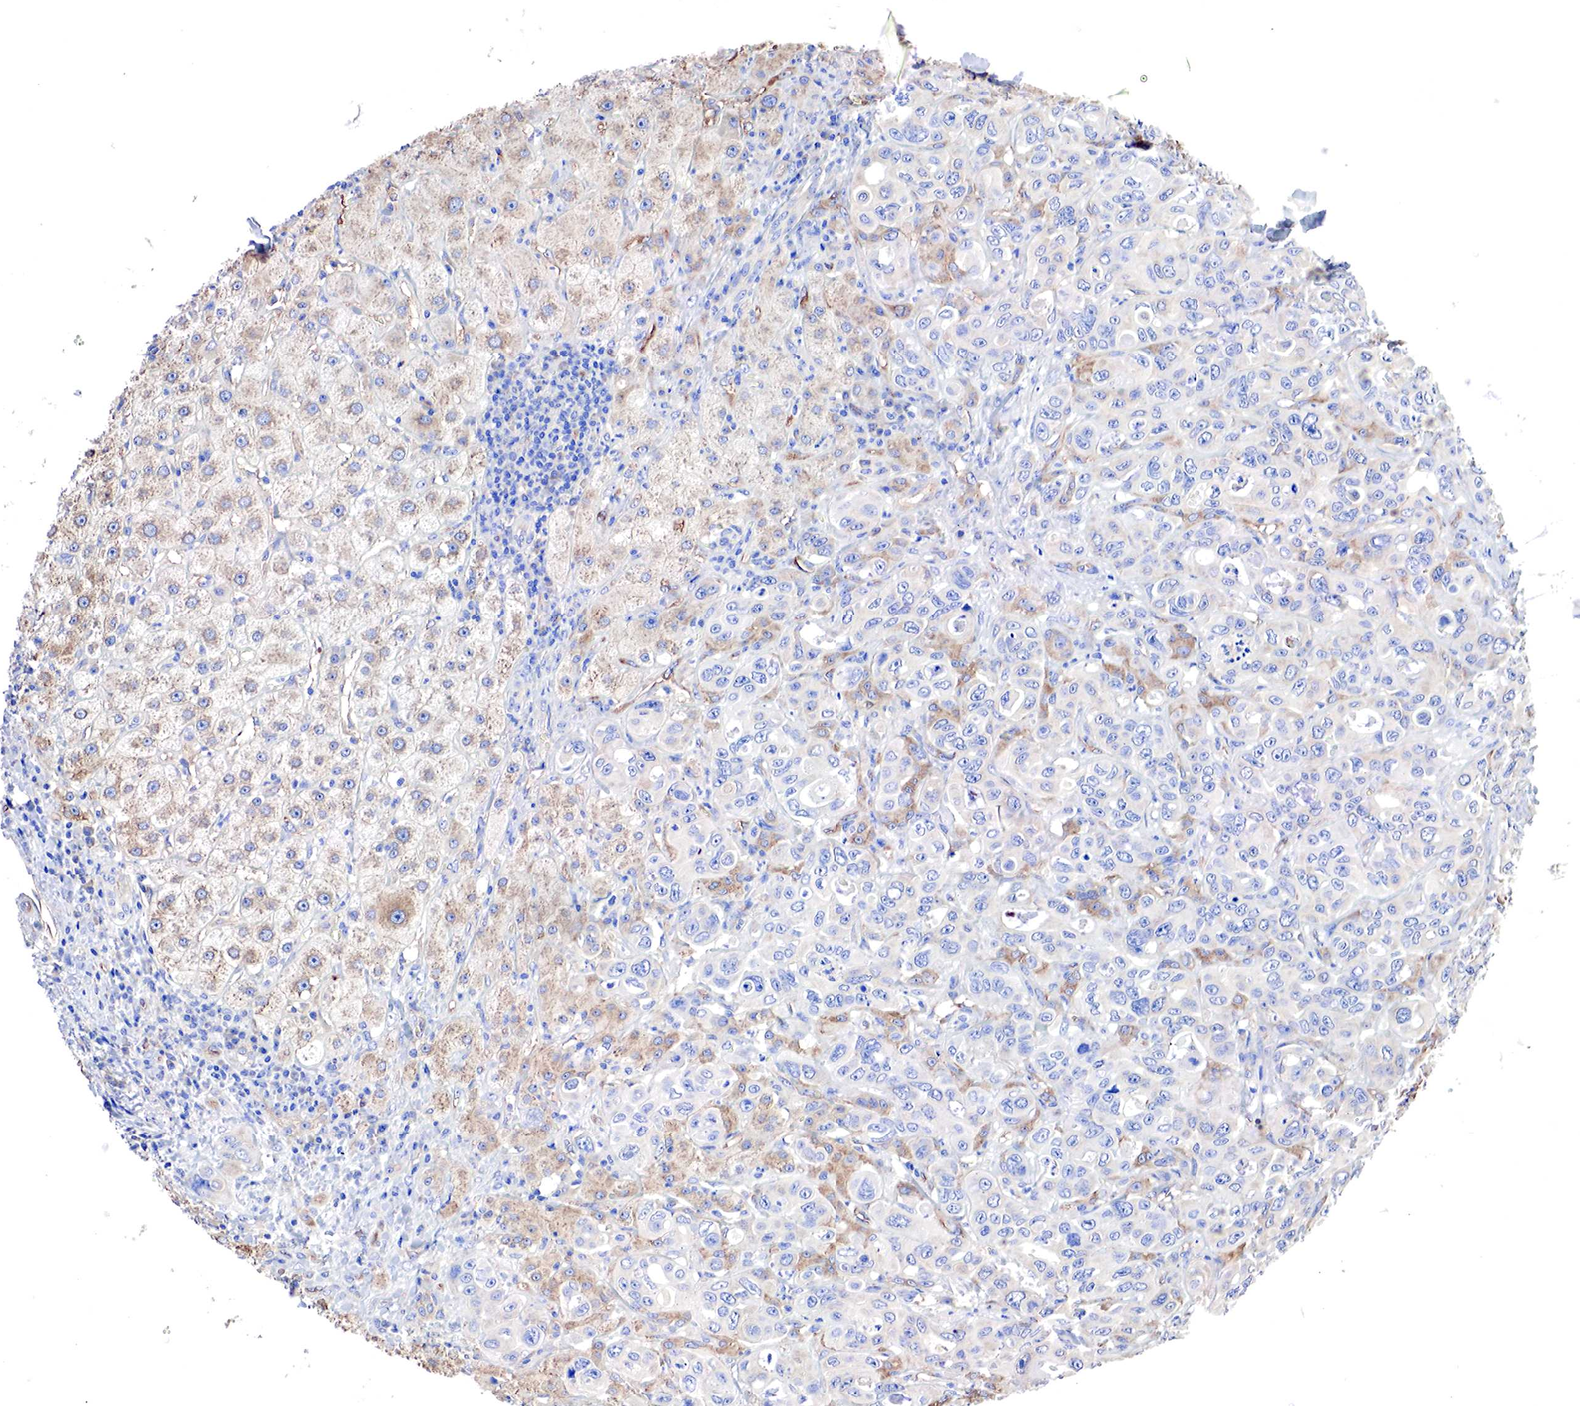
{"staining": {"intensity": "moderate", "quantity": "25%-75%", "location": "cytoplasmic/membranous"}, "tissue": "liver cancer", "cell_type": "Tumor cells", "image_type": "cancer", "snomed": [{"axis": "morphology", "description": "Cholangiocarcinoma"}, {"axis": "topography", "description": "Liver"}], "caption": "Immunohistochemical staining of liver cholangiocarcinoma displays medium levels of moderate cytoplasmic/membranous protein expression in about 25%-75% of tumor cells. The staining was performed using DAB (3,3'-diaminobenzidine) to visualize the protein expression in brown, while the nuclei were stained in blue with hematoxylin (Magnification: 20x).", "gene": "RDX", "patient": {"sex": "female", "age": 79}}